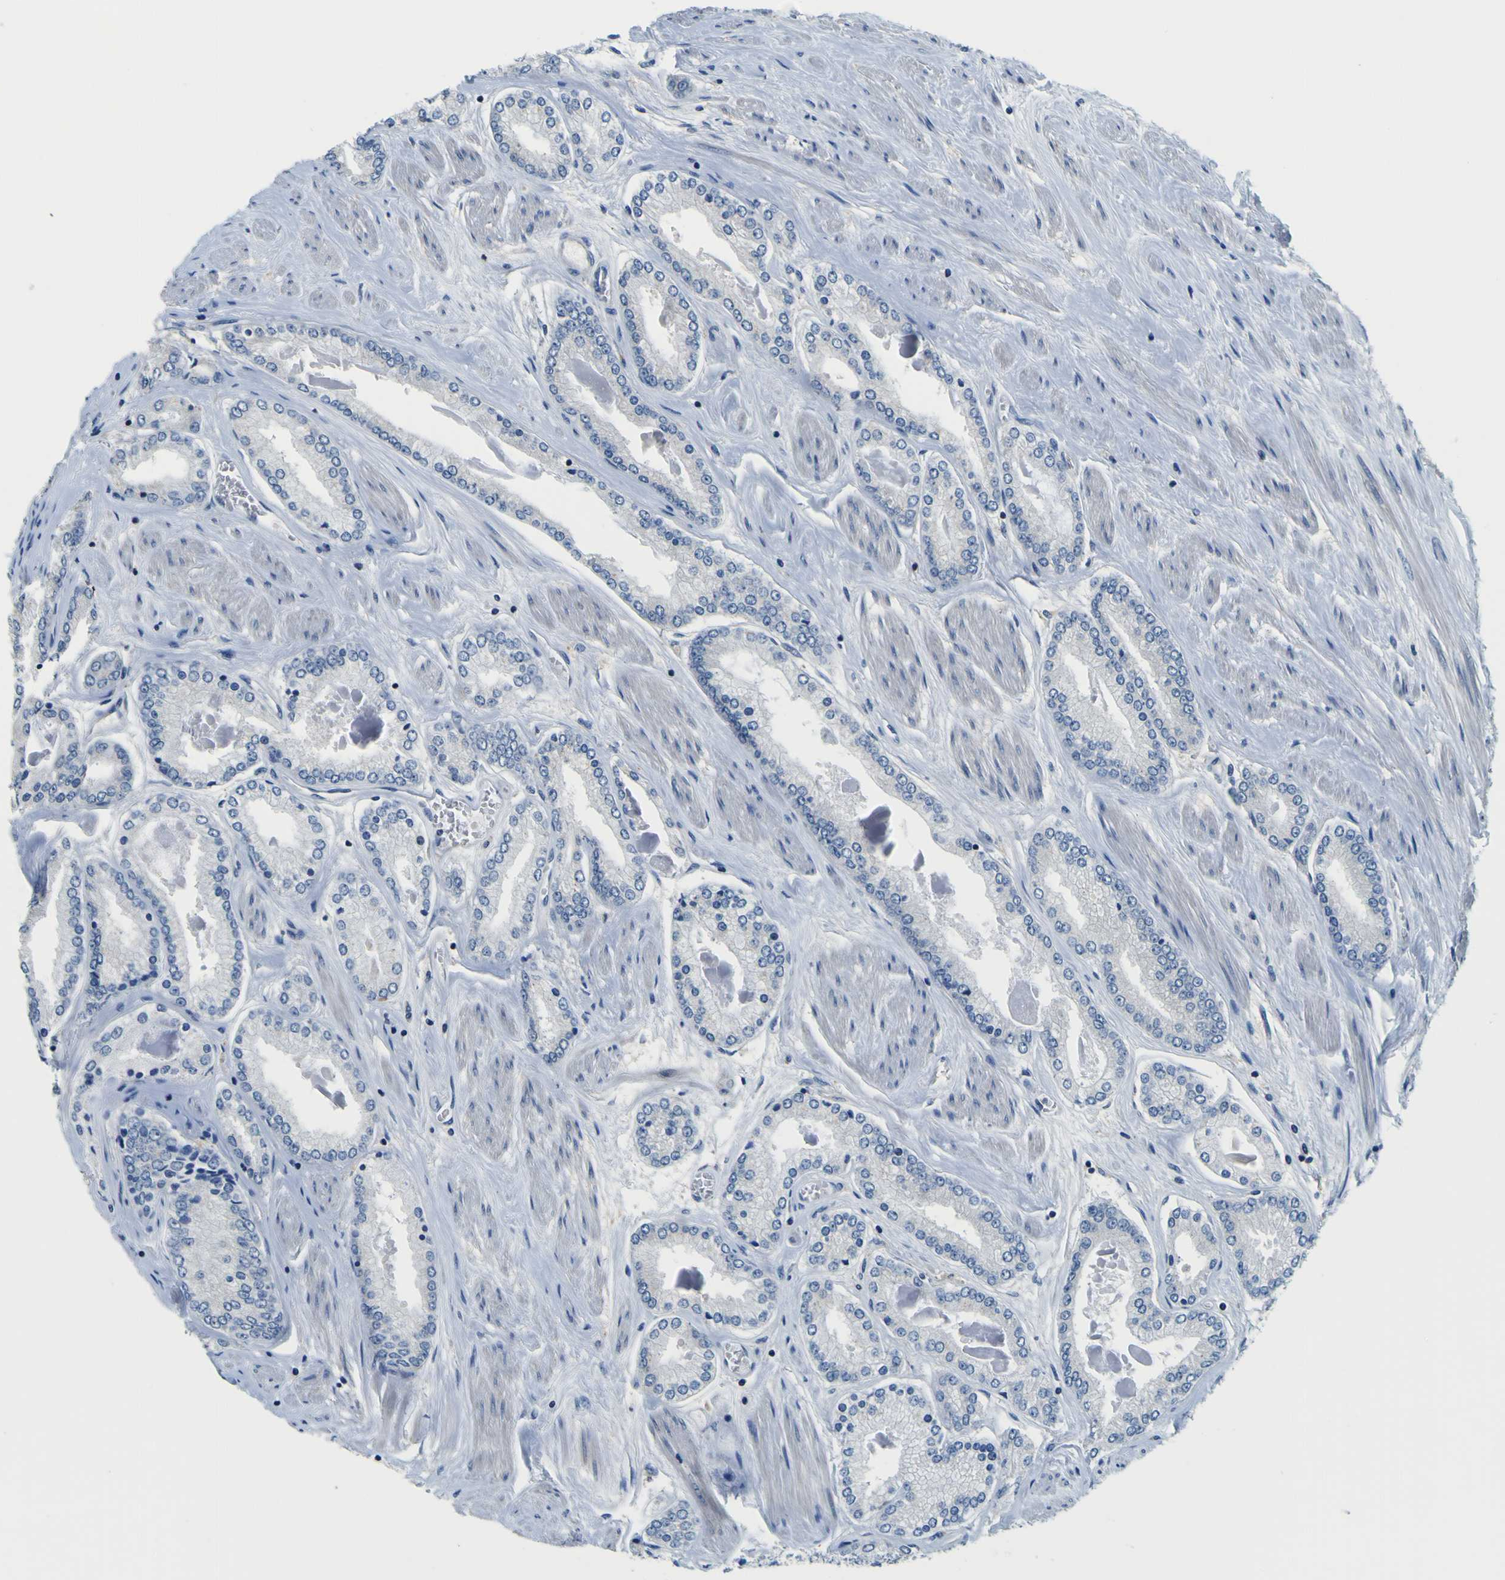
{"staining": {"intensity": "negative", "quantity": "none", "location": "none"}, "tissue": "prostate cancer", "cell_type": "Tumor cells", "image_type": "cancer", "snomed": [{"axis": "morphology", "description": "Adenocarcinoma, High grade"}, {"axis": "topography", "description": "Prostate"}], "caption": "Tumor cells show no significant protein staining in prostate cancer (high-grade adenocarcinoma).", "gene": "TNIK", "patient": {"sex": "male", "age": 59}}